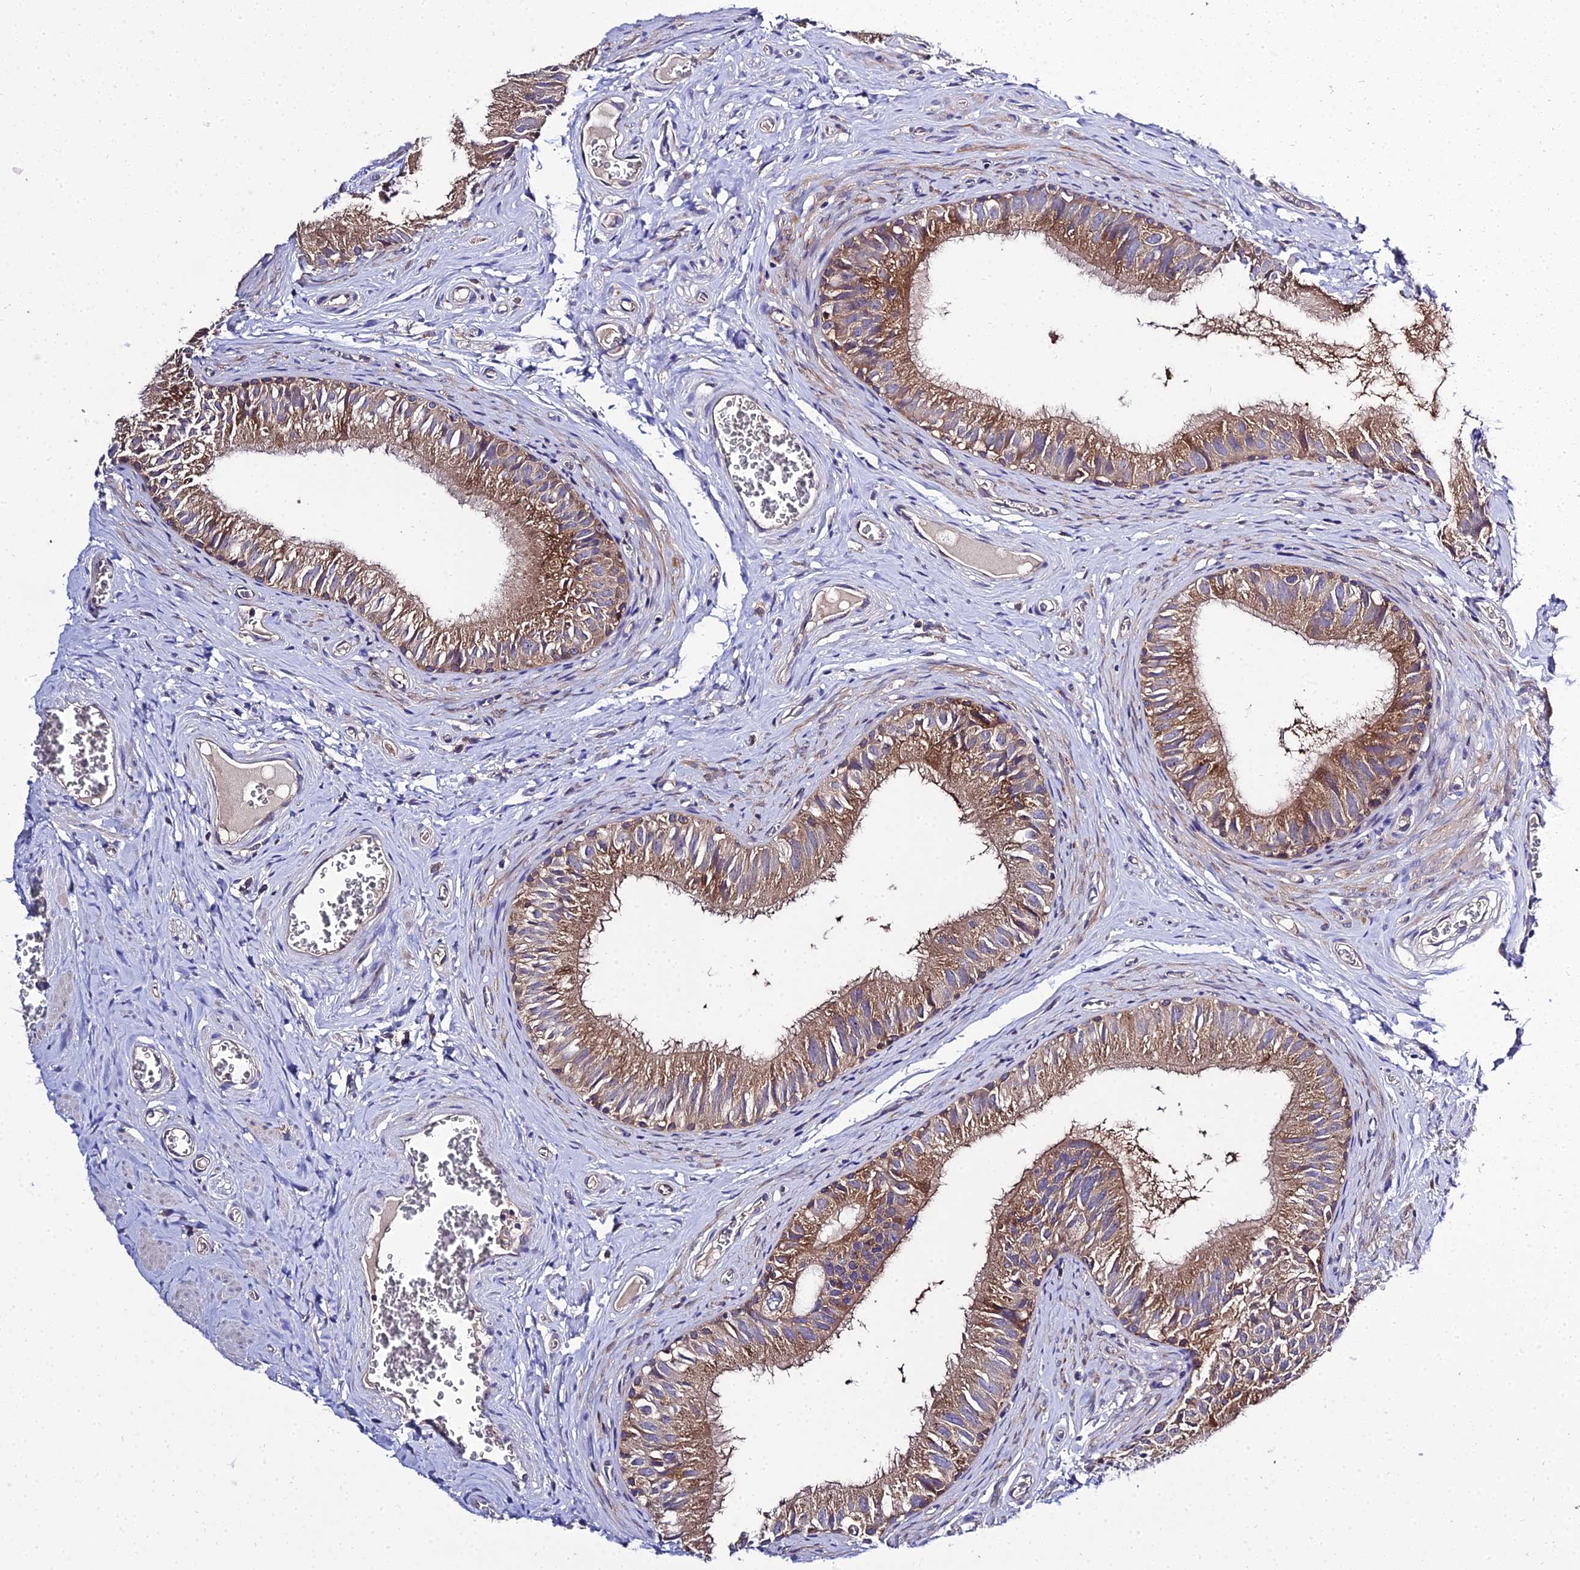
{"staining": {"intensity": "moderate", "quantity": ">75%", "location": "cytoplasmic/membranous"}, "tissue": "epididymis", "cell_type": "Glandular cells", "image_type": "normal", "snomed": [{"axis": "morphology", "description": "Normal tissue, NOS"}, {"axis": "topography", "description": "Epididymis"}], "caption": "Immunohistochemical staining of unremarkable epididymis displays medium levels of moderate cytoplasmic/membranous staining in approximately >75% of glandular cells.", "gene": "C2orf69", "patient": {"sex": "male", "age": 42}}